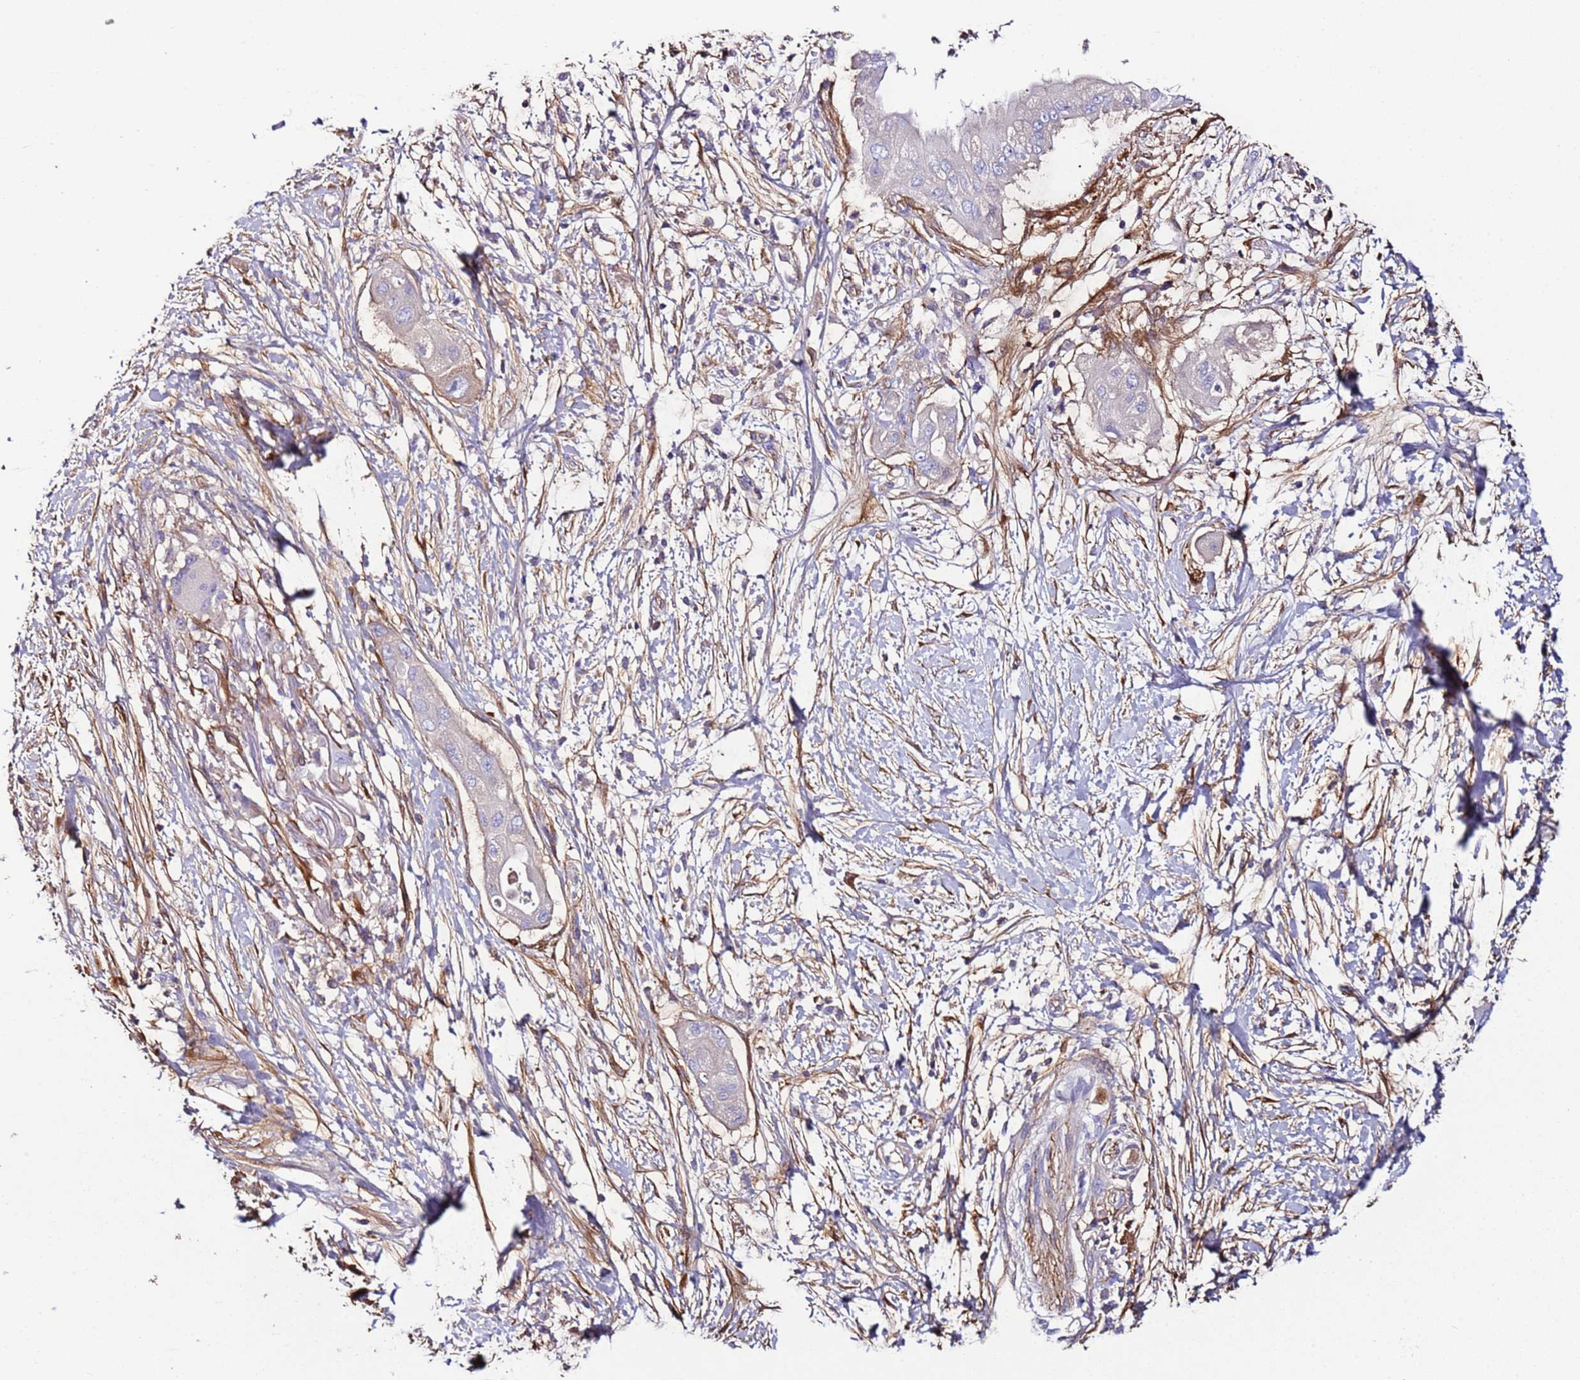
{"staining": {"intensity": "negative", "quantity": "none", "location": "none"}, "tissue": "pancreatic cancer", "cell_type": "Tumor cells", "image_type": "cancer", "snomed": [{"axis": "morphology", "description": "Adenocarcinoma, NOS"}, {"axis": "topography", "description": "Pancreas"}], "caption": "Adenocarcinoma (pancreatic) was stained to show a protein in brown. There is no significant positivity in tumor cells. Brightfield microscopy of immunohistochemistry (IHC) stained with DAB (brown) and hematoxylin (blue), captured at high magnification.", "gene": "FAM174C", "patient": {"sex": "male", "age": 68}}